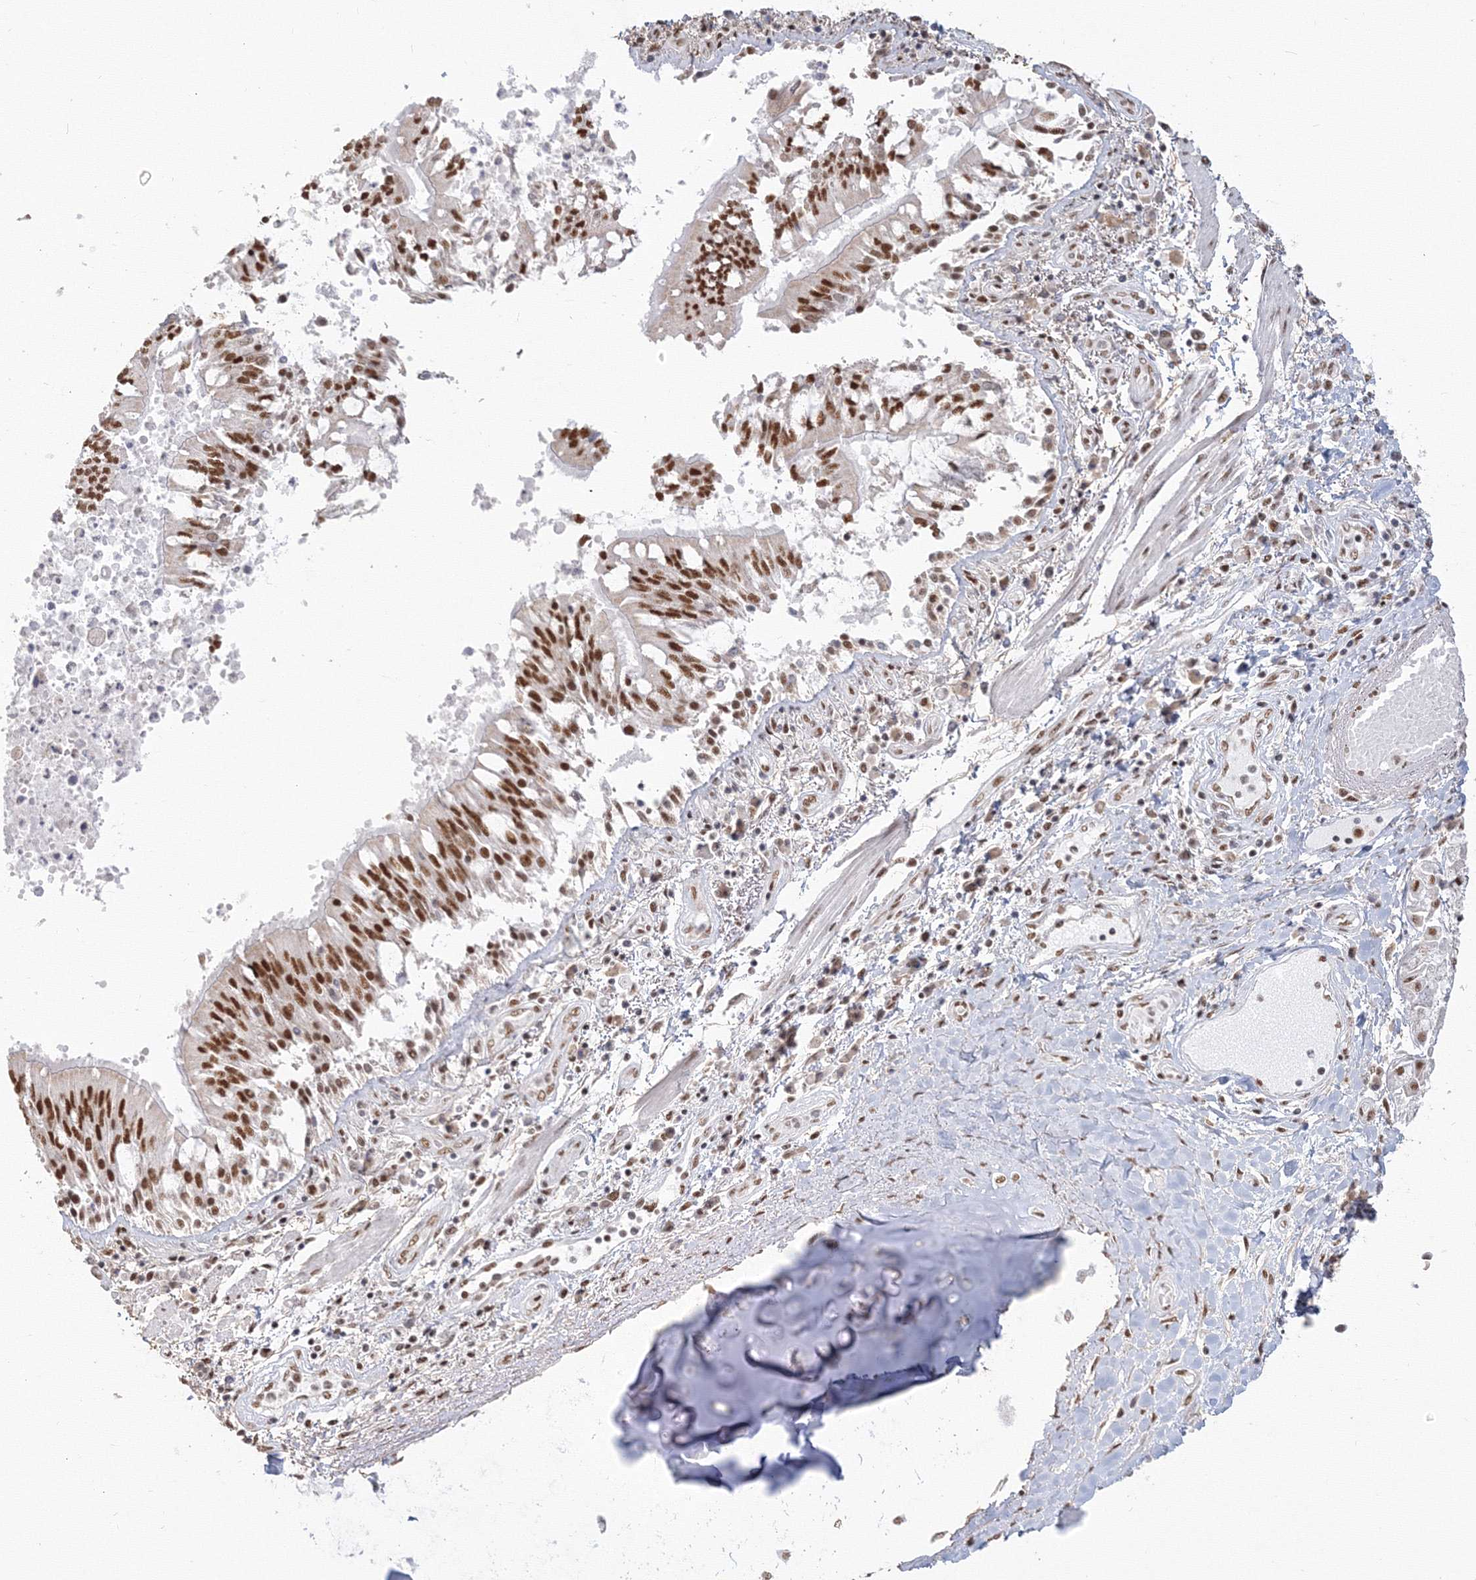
{"staining": {"intensity": "moderate", "quantity": ">75%", "location": "nuclear"}, "tissue": "adipose tissue", "cell_type": "Adipocytes", "image_type": "normal", "snomed": [{"axis": "morphology", "description": "Normal tissue, NOS"}, {"axis": "topography", "description": "Cartilage tissue"}, {"axis": "topography", "description": "Bronchus"}, {"axis": "topography", "description": "Lung"}, {"axis": "topography", "description": "Peripheral nerve tissue"}], "caption": "This is a micrograph of IHC staining of normal adipose tissue, which shows moderate positivity in the nuclear of adipocytes.", "gene": "PPP4R2", "patient": {"sex": "female", "age": 49}}